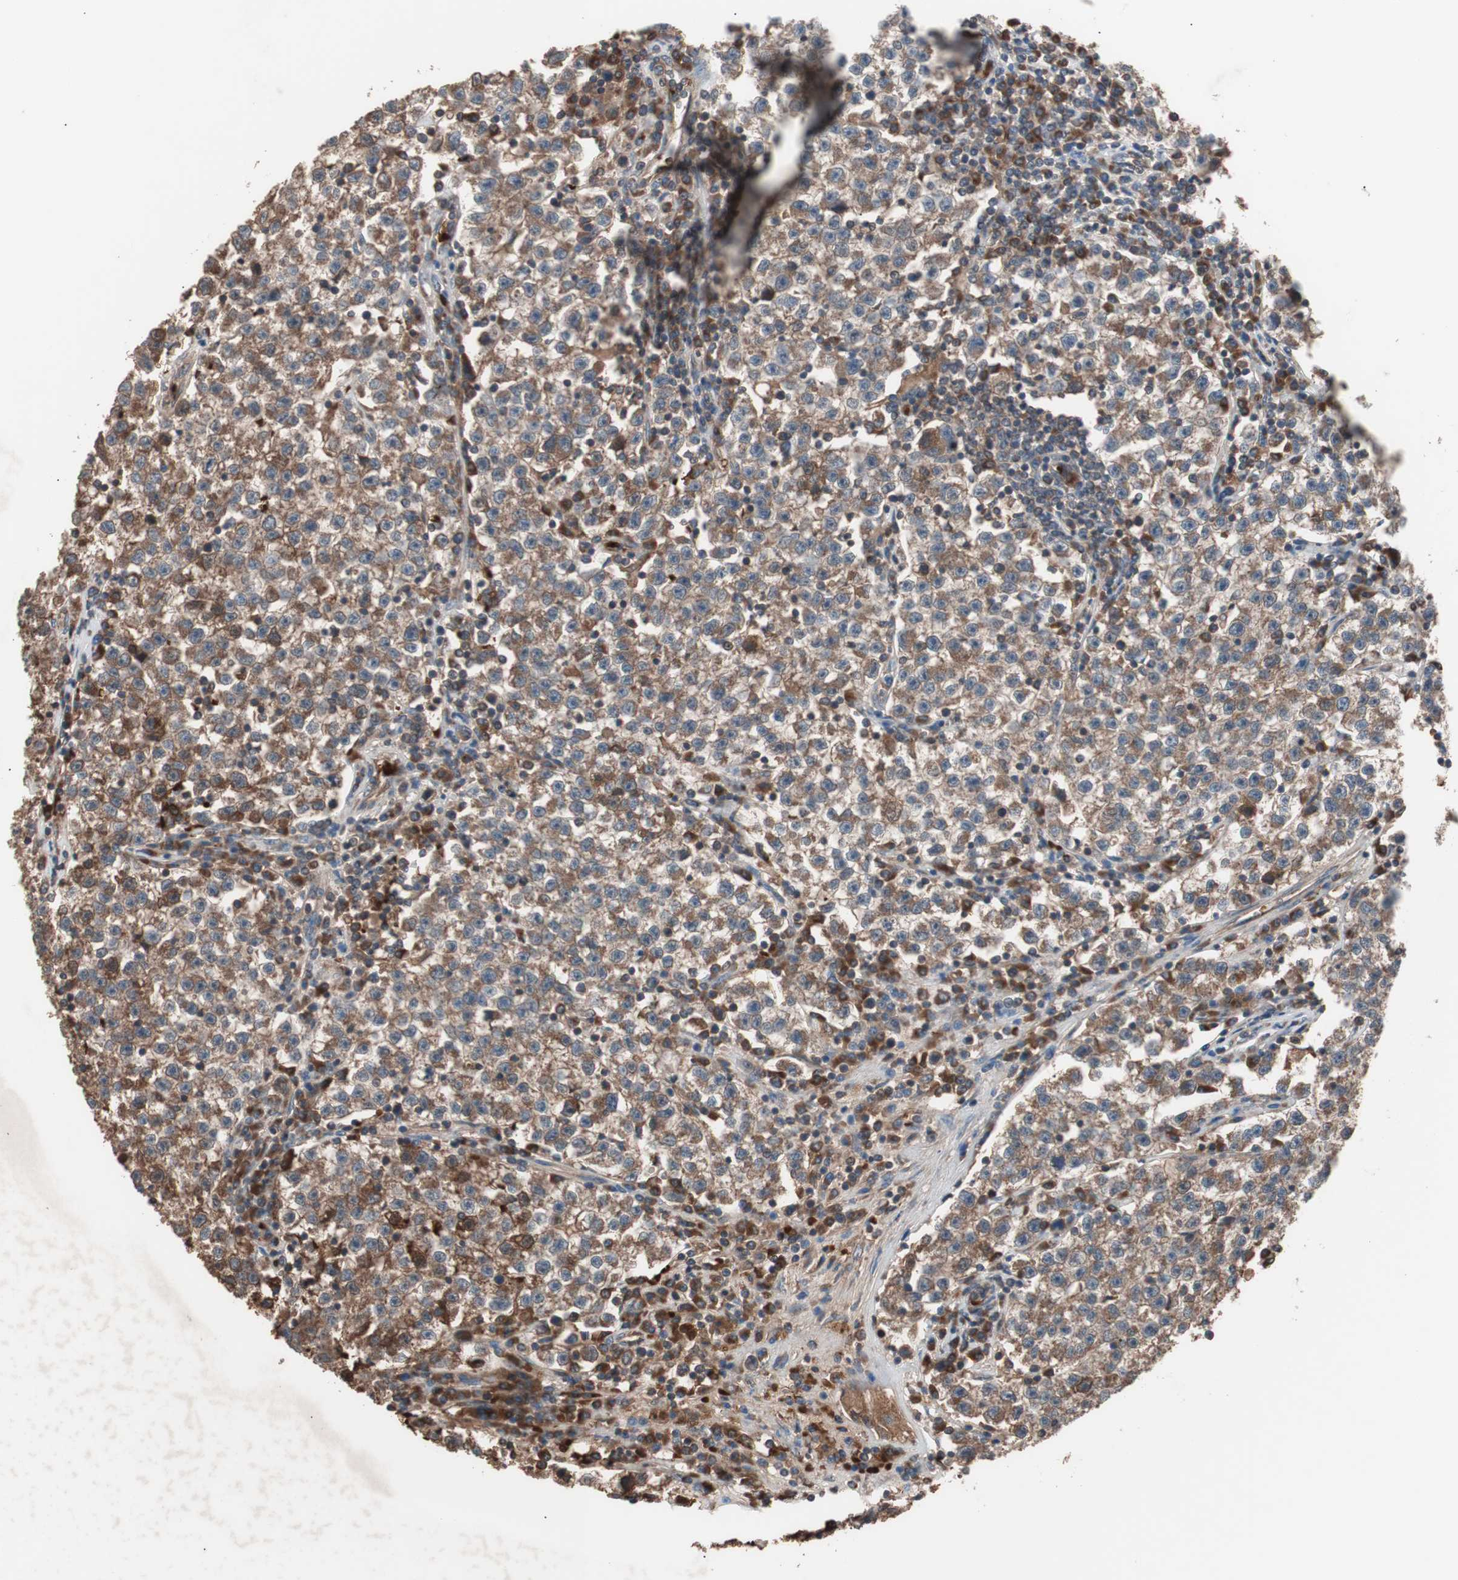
{"staining": {"intensity": "moderate", "quantity": ">75%", "location": "cytoplasmic/membranous"}, "tissue": "testis cancer", "cell_type": "Tumor cells", "image_type": "cancer", "snomed": [{"axis": "morphology", "description": "Seminoma, NOS"}, {"axis": "topography", "description": "Testis"}], "caption": "Moderate cytoplasmic/membranous protein expression is identified in about >75% of tumor cells in testis cancer (seminoma).", "gene": "GLYCTK", "patient": {"sex": "male", "age": 22}}